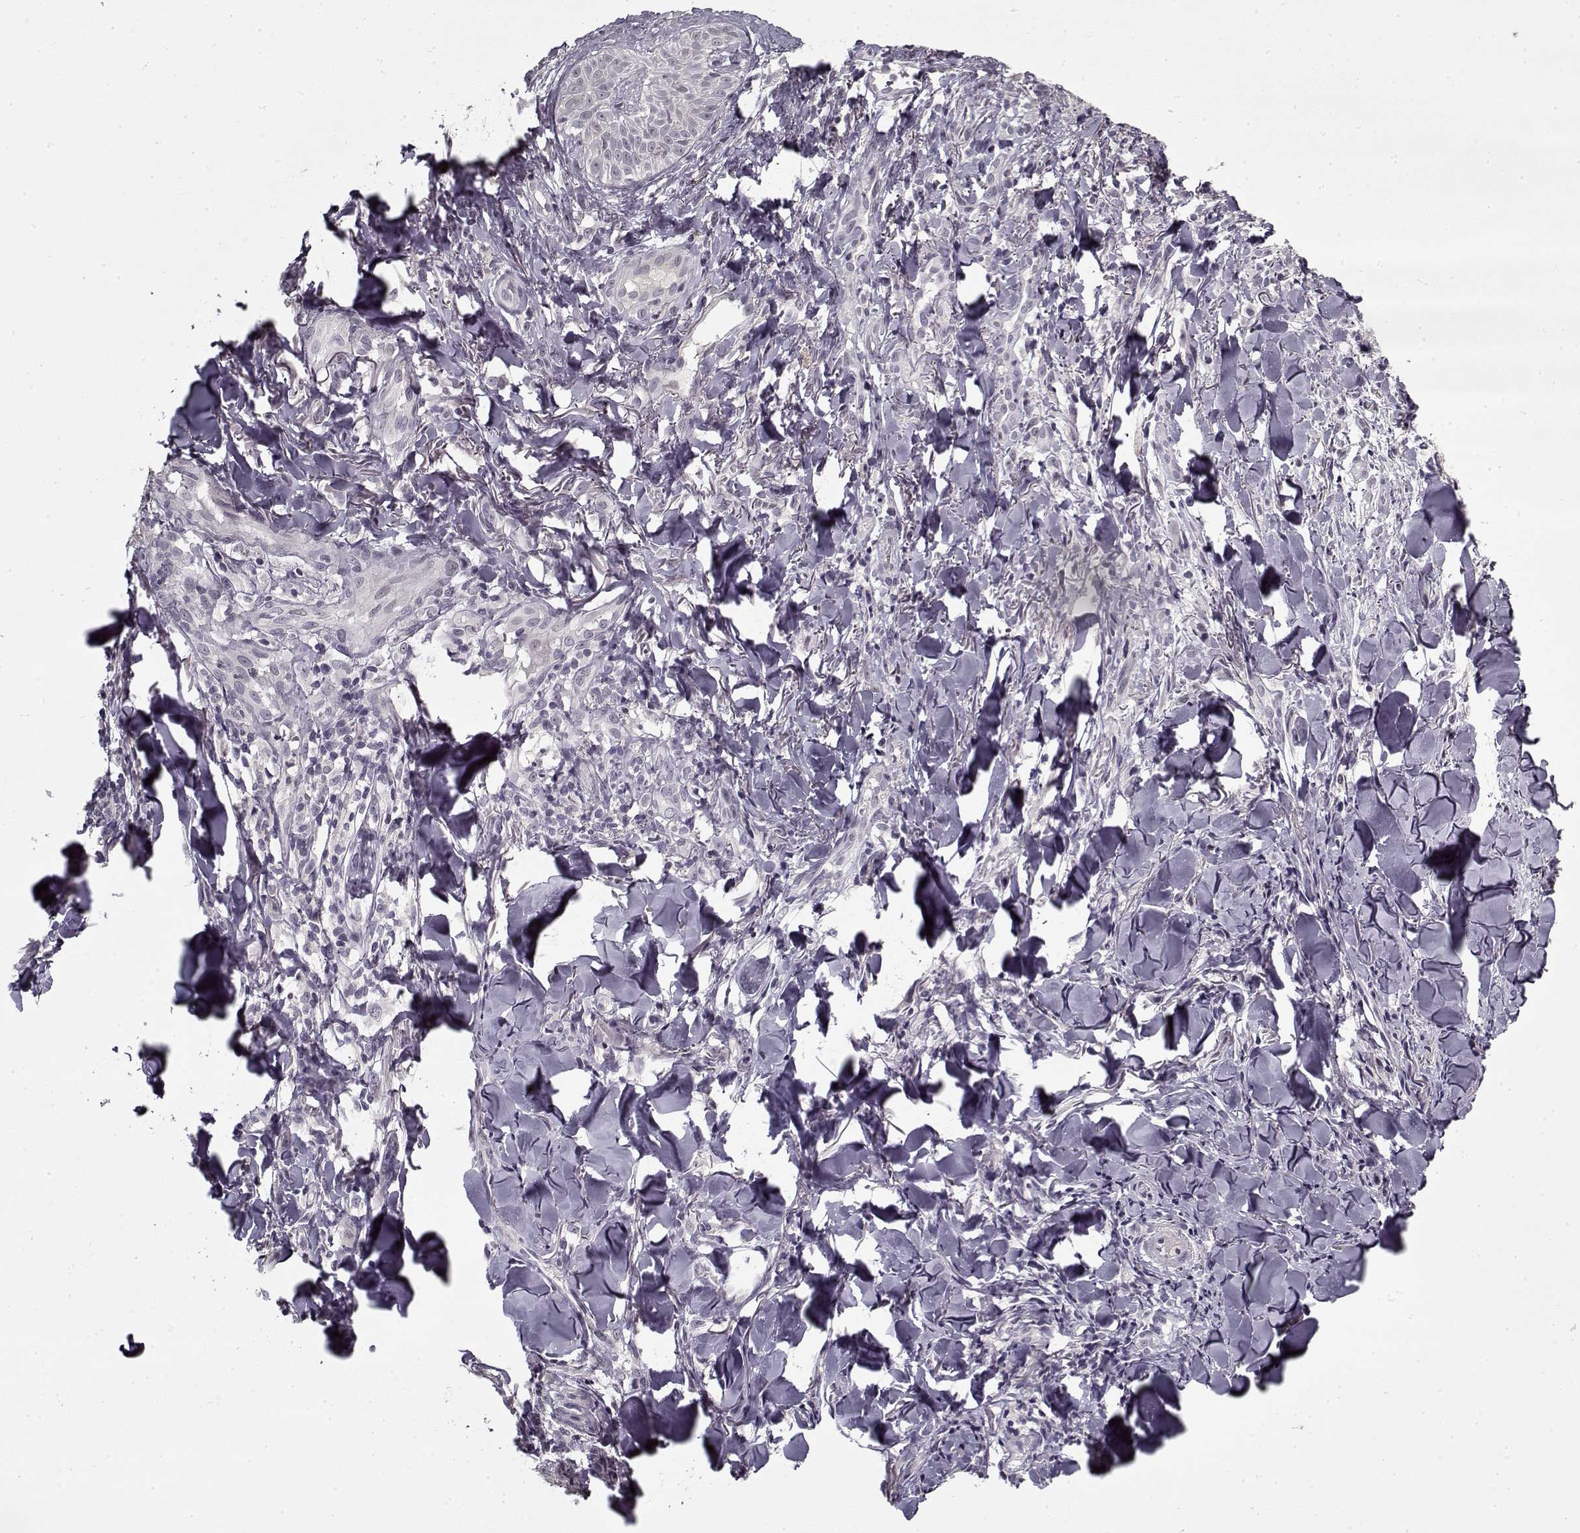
{"staining": {"intensity": "negative", "quantity": "none", "location": "none"}, "tissue": "melanoma", "cell_type": "Tumor cells", "image_type": "cancer", "snomed": [{"axis": "morphology", "description": "Malignant melanoma, NOS"}, {"axis": "topography", "description": "Skin"}], "caption": "This is an immunohistochemistry photomicrograph of malignant melanoma. There is no positivity in tumor cells.", "gene": "LAMA2", "patient": {"sex": "male", "age": 67}}